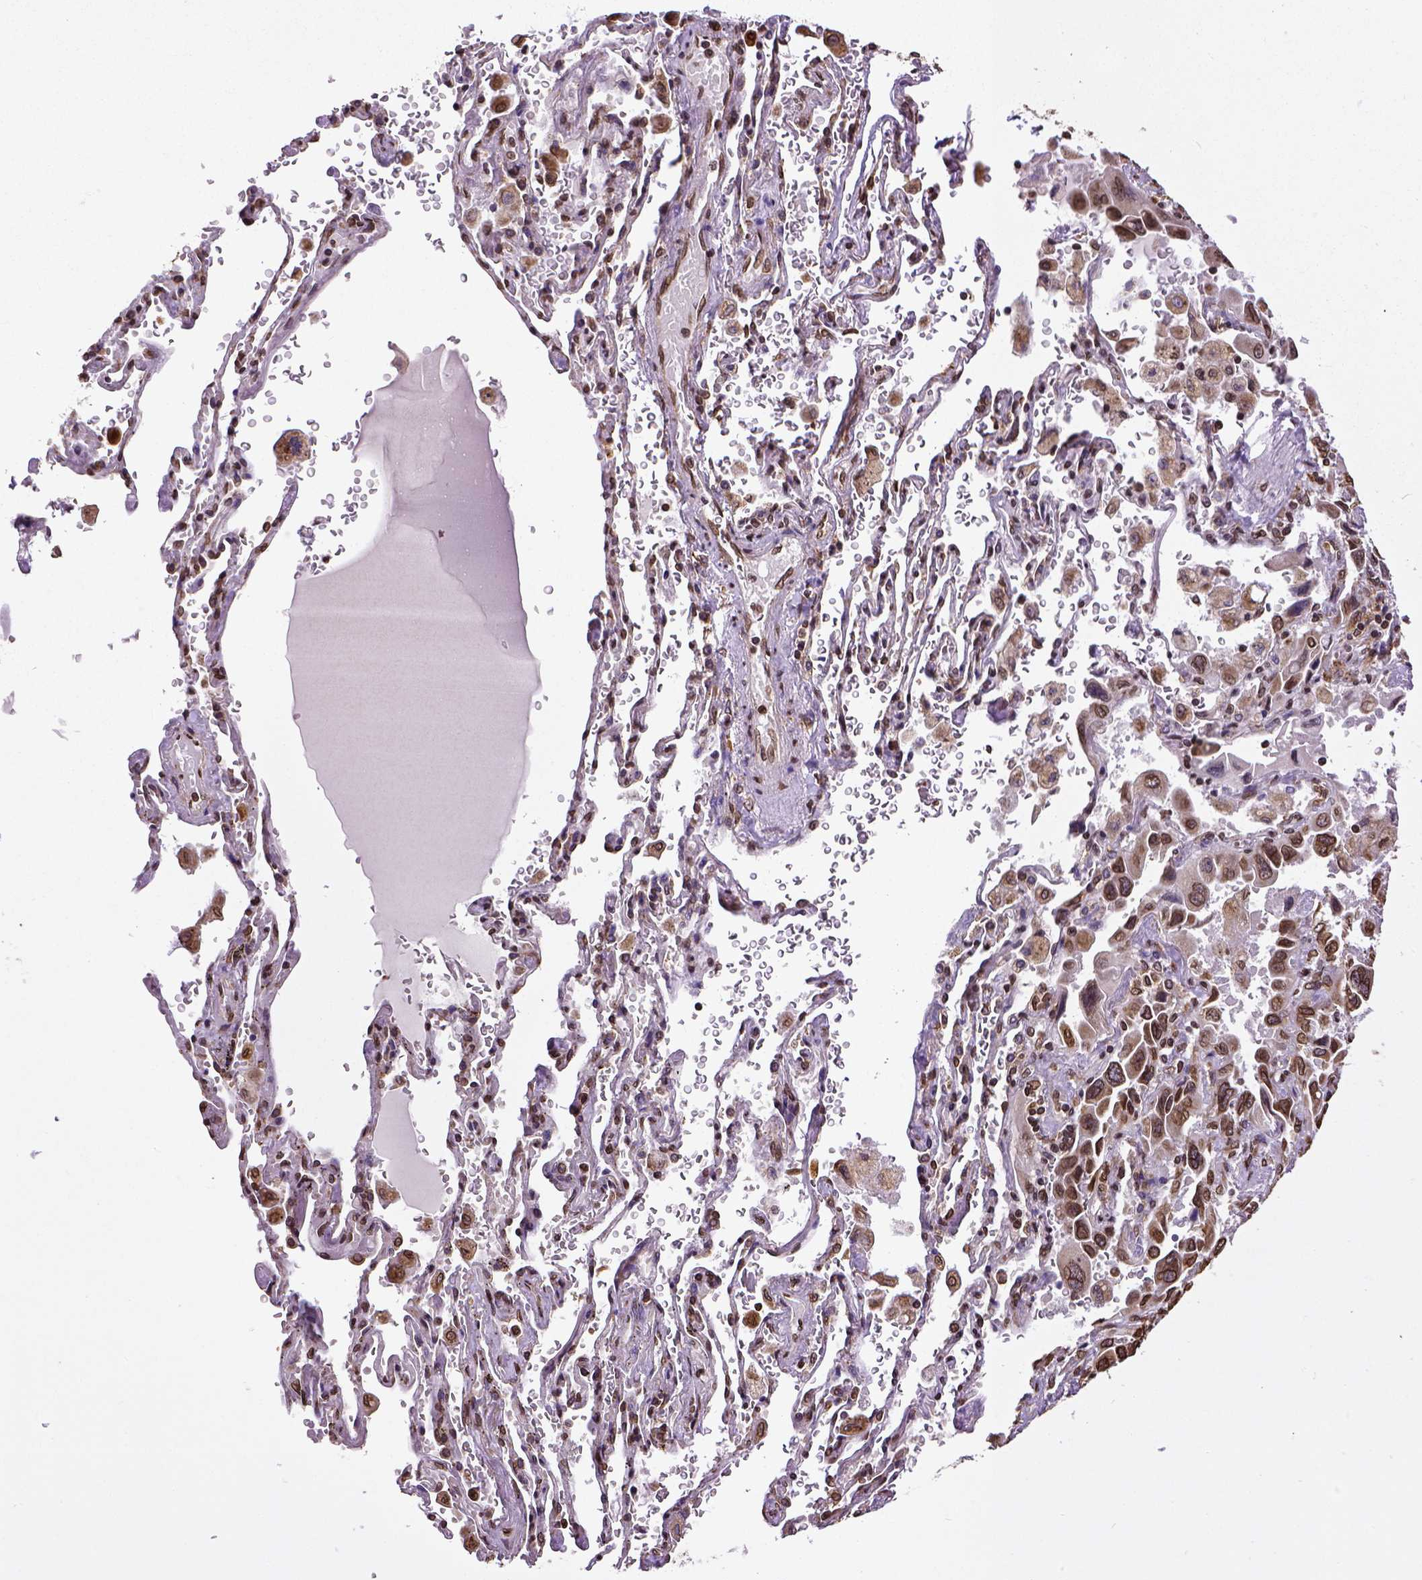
{"staining": {"intensity": "strong", "quantity": ">75%", "location": "cytoplasmic/membranous,nuclear"}, "tissue": "lung cancer", "cell_type": "Tumor cells", "image_type": "cancer", "snomed": [{"axis": "morphology", "description": "Adenocarcinoma, NOS"}, {"axis": "topography", "description": "Lung"}], "caption": "A micrograph of adenocarcinoma (lung) stained for a protein demonstrates strong cytoplasmic/membranous and nuclear brown staining in tumor cells. The staining was performed using DAB (3,3'-diaminobenzidine), with brown indicating positive protein expression. Nuclei are stained blue with hematoxylin.", "gene": "MTDH", "patient": {"sex": "male", "age": 64}}